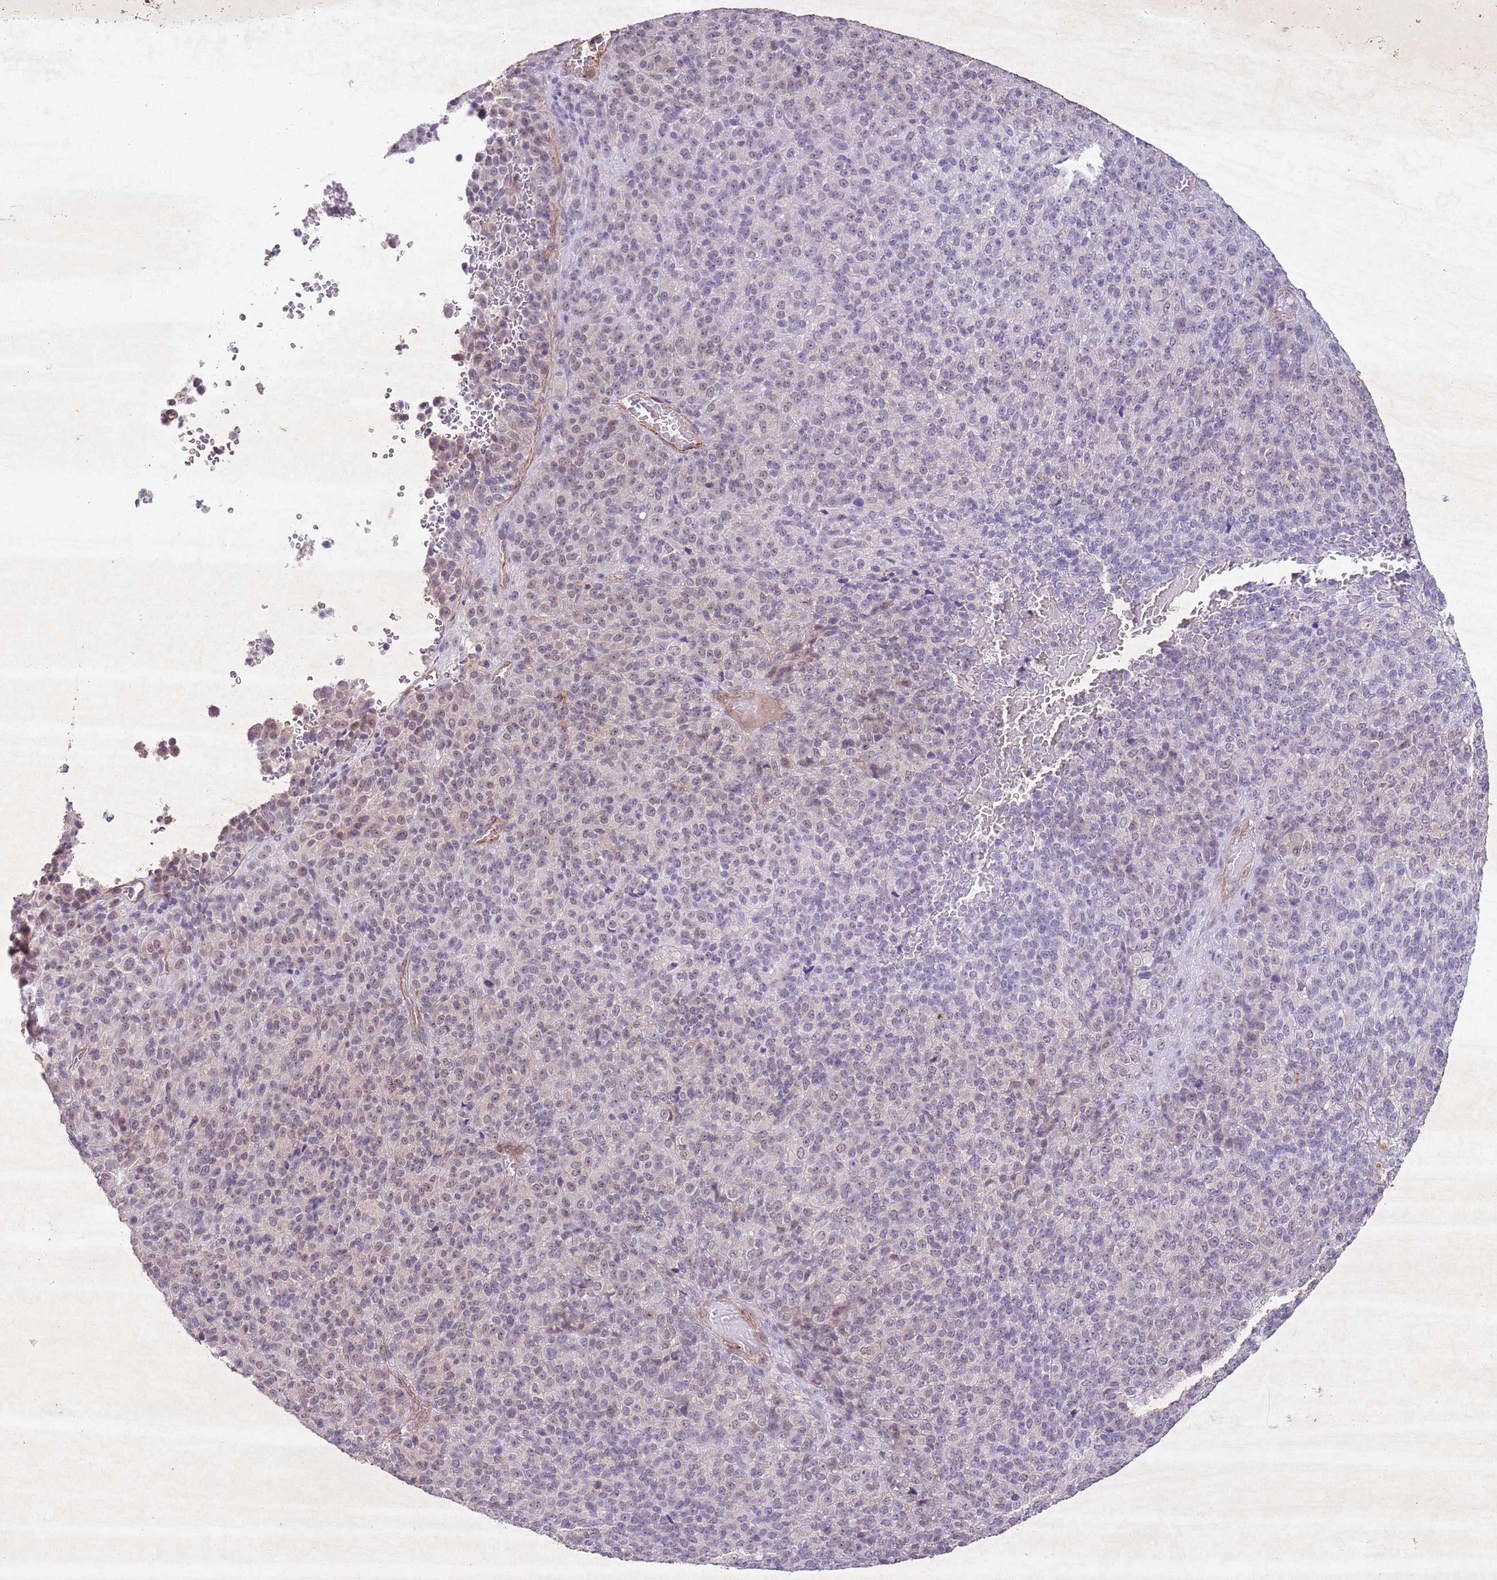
{"staining": {"intensity": "weak", "quantity": "25%-75%", "location": "nuclear"}, "tissue": "melanoma", "cell_type": "Tumor cells", "image_type": "cancer", "snomed": [{"axis": "morphology", "description": "Malignant melanoma, Metastatic site"}, {"axis": "topography", "description": "Brain"}], "caption": "Immunohistochemistry (IHC) (DAB) staining of melanoma displays weak nuclear protein positivity in approximately 25%-75% of tumor cells.", "gene": "CCNI", "patient": {"sex": "female", "age": 56}}